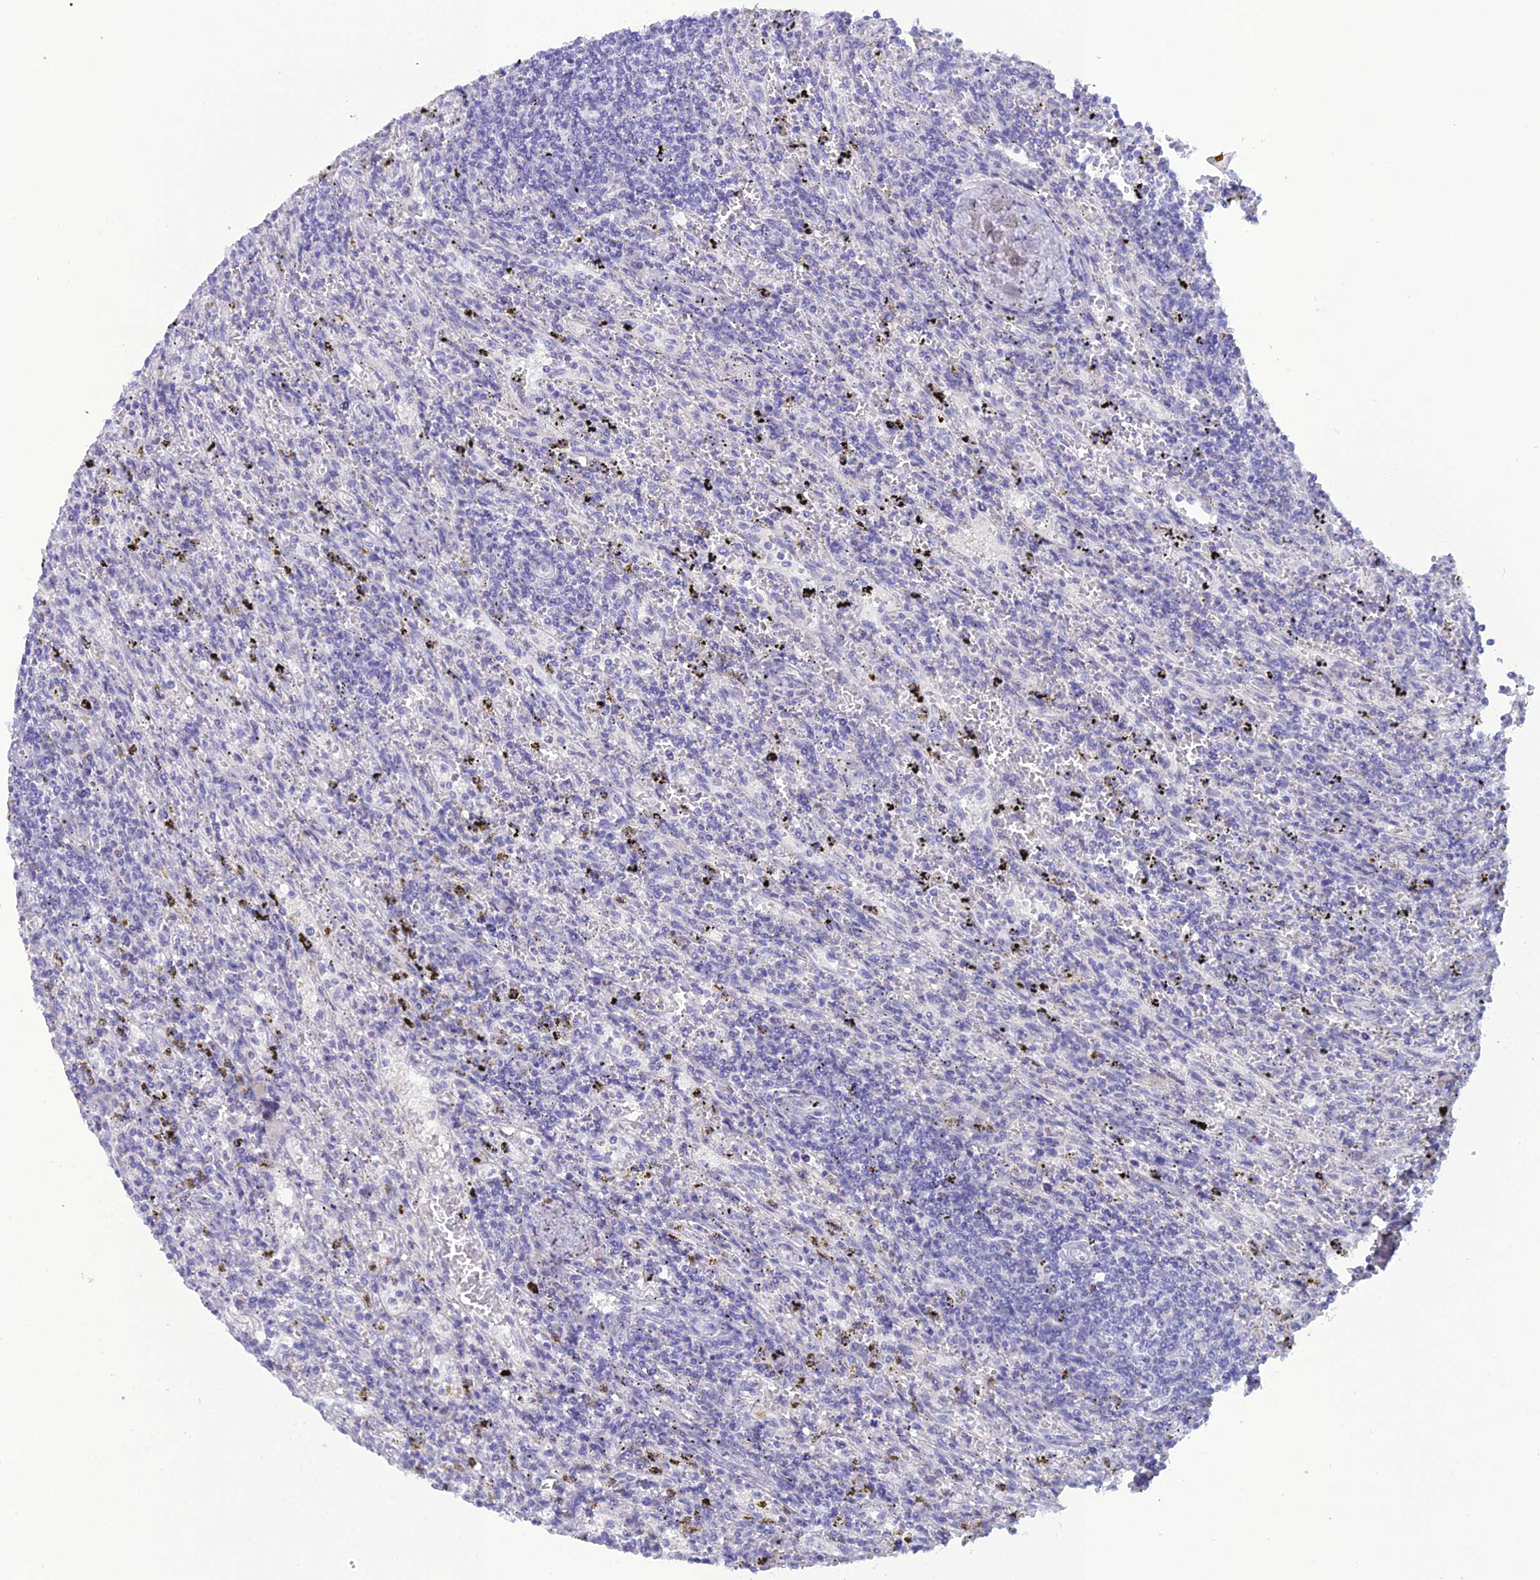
{"staining": {"intensity": "negative", "quantity": "none", "location": "none"}, "tissue": "lymphoma", "cell_type": "Tumor cells", "image_type": "cancer", "snomed": [{"axis": "morphology", "description": "Malignant lymphoma, non-Hodgkin's type, Low grade"}, {"axis": "topography", "description": "Spleen"}], "caption": "There is no significant staining in tumor cells of lymphoma. Brightfield microscopy of IHC stained with DAB (3,3'-diaminobenzidine) (brown) and hematoxylin (blue), captured at high magnification.", "gene": "GNPNAT1", "patient": {"sex": "male", "age": 76}}